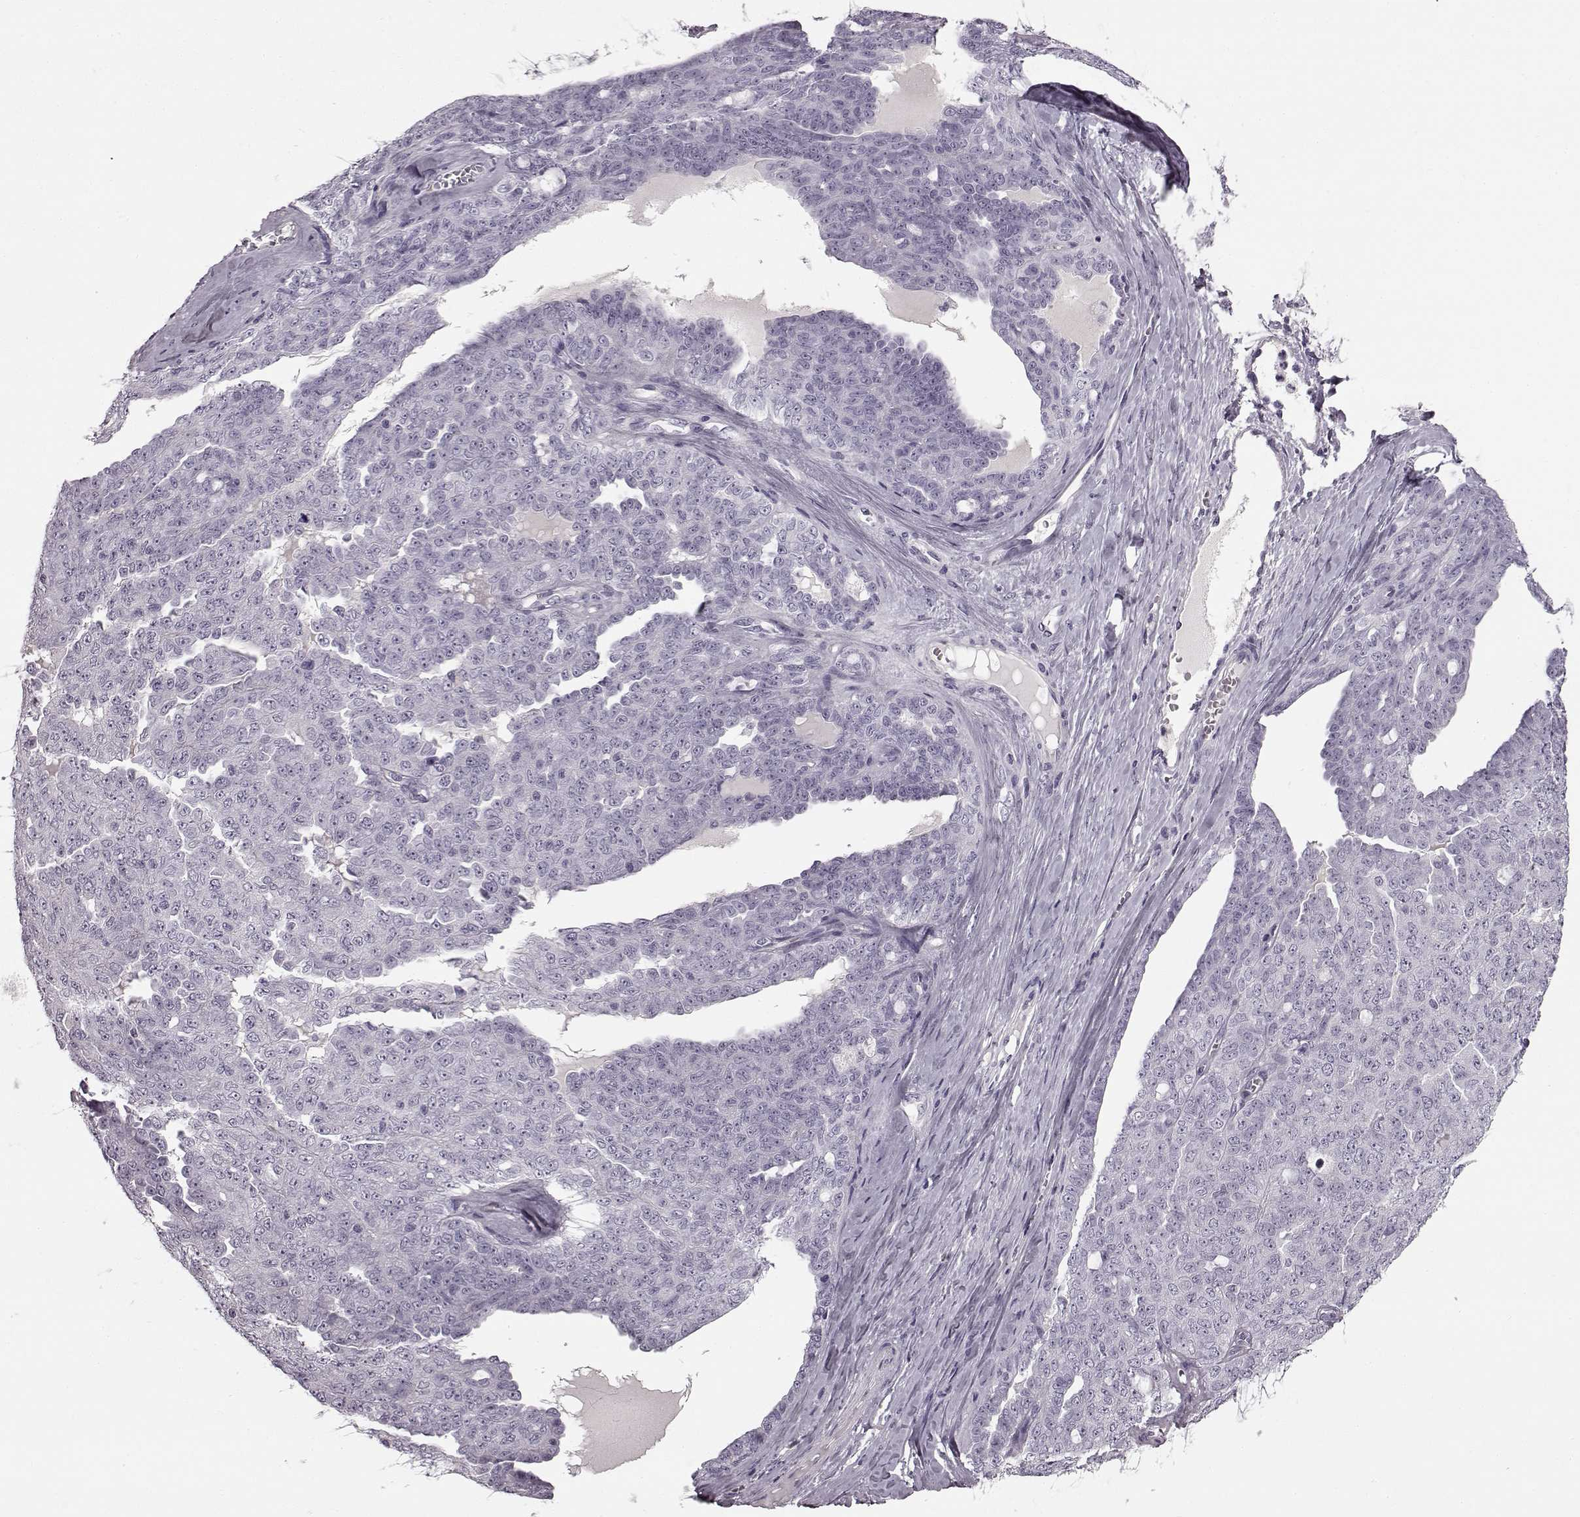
{"staining": {"intensity": "negative", "quantity": "none", "location": "none"}, "tissue": "ovarian cancer", "cell_type": "Tumor cells", "image_type": "cancer", "snomed": [{"axis": "morphology", "description": "Cystadenocarcinoma, serous, NOS"}, {"axis": "topography", "description": "Ovary"}], "caption": "A photomicrograph of ovarian serous cystadenocarcinoma stained for a protein demonstrates no brown staining in tumor cells.", "gene": "PRPH2", "patient": {"sex": "female", "age": 71}}